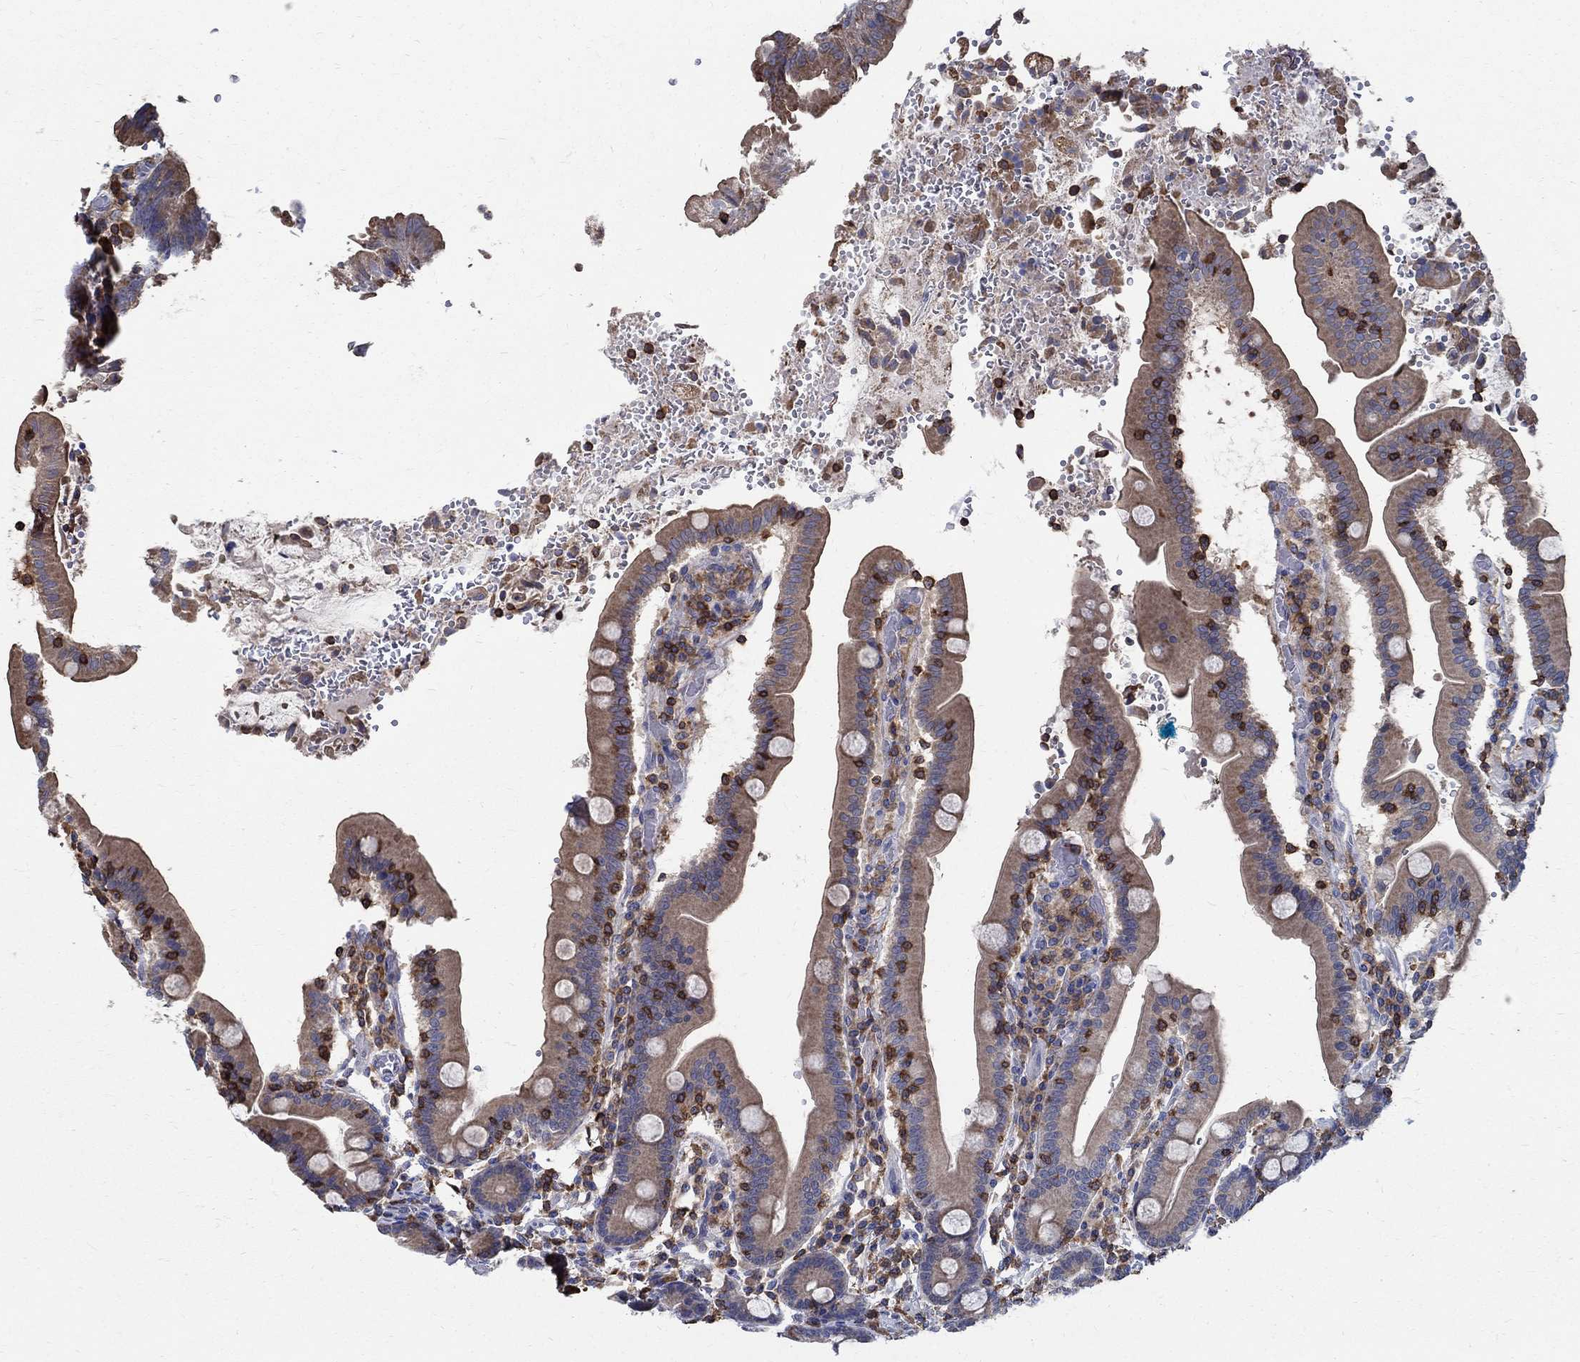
{"staining": {"intensity": "negative", "quantity": "none", "location": "none"}, "tissue": "duodenum", "cell_type": "Glandular cells", "image_type": "normal", "snomed": [{"axis": "morphology", "description": "Normal tissue, NOS"}, {"axis": "topography", "description": "Duodenum"}], "caption": "This image is of normal duodenum stained with immunohistochemistry (IHC) to label a protein in brown with the nuclei are counter-stained blue. There is no staining in glandular cells. (Stains: DAB (3,3'-diaminobenzidine) immunohistochemistry (IHC) with hematoxylin counter stain, Microscopy: brightfield microscopy at high magnification).", "gene": "AGAP2", "patient": {"sex": "female", "age": 62}}